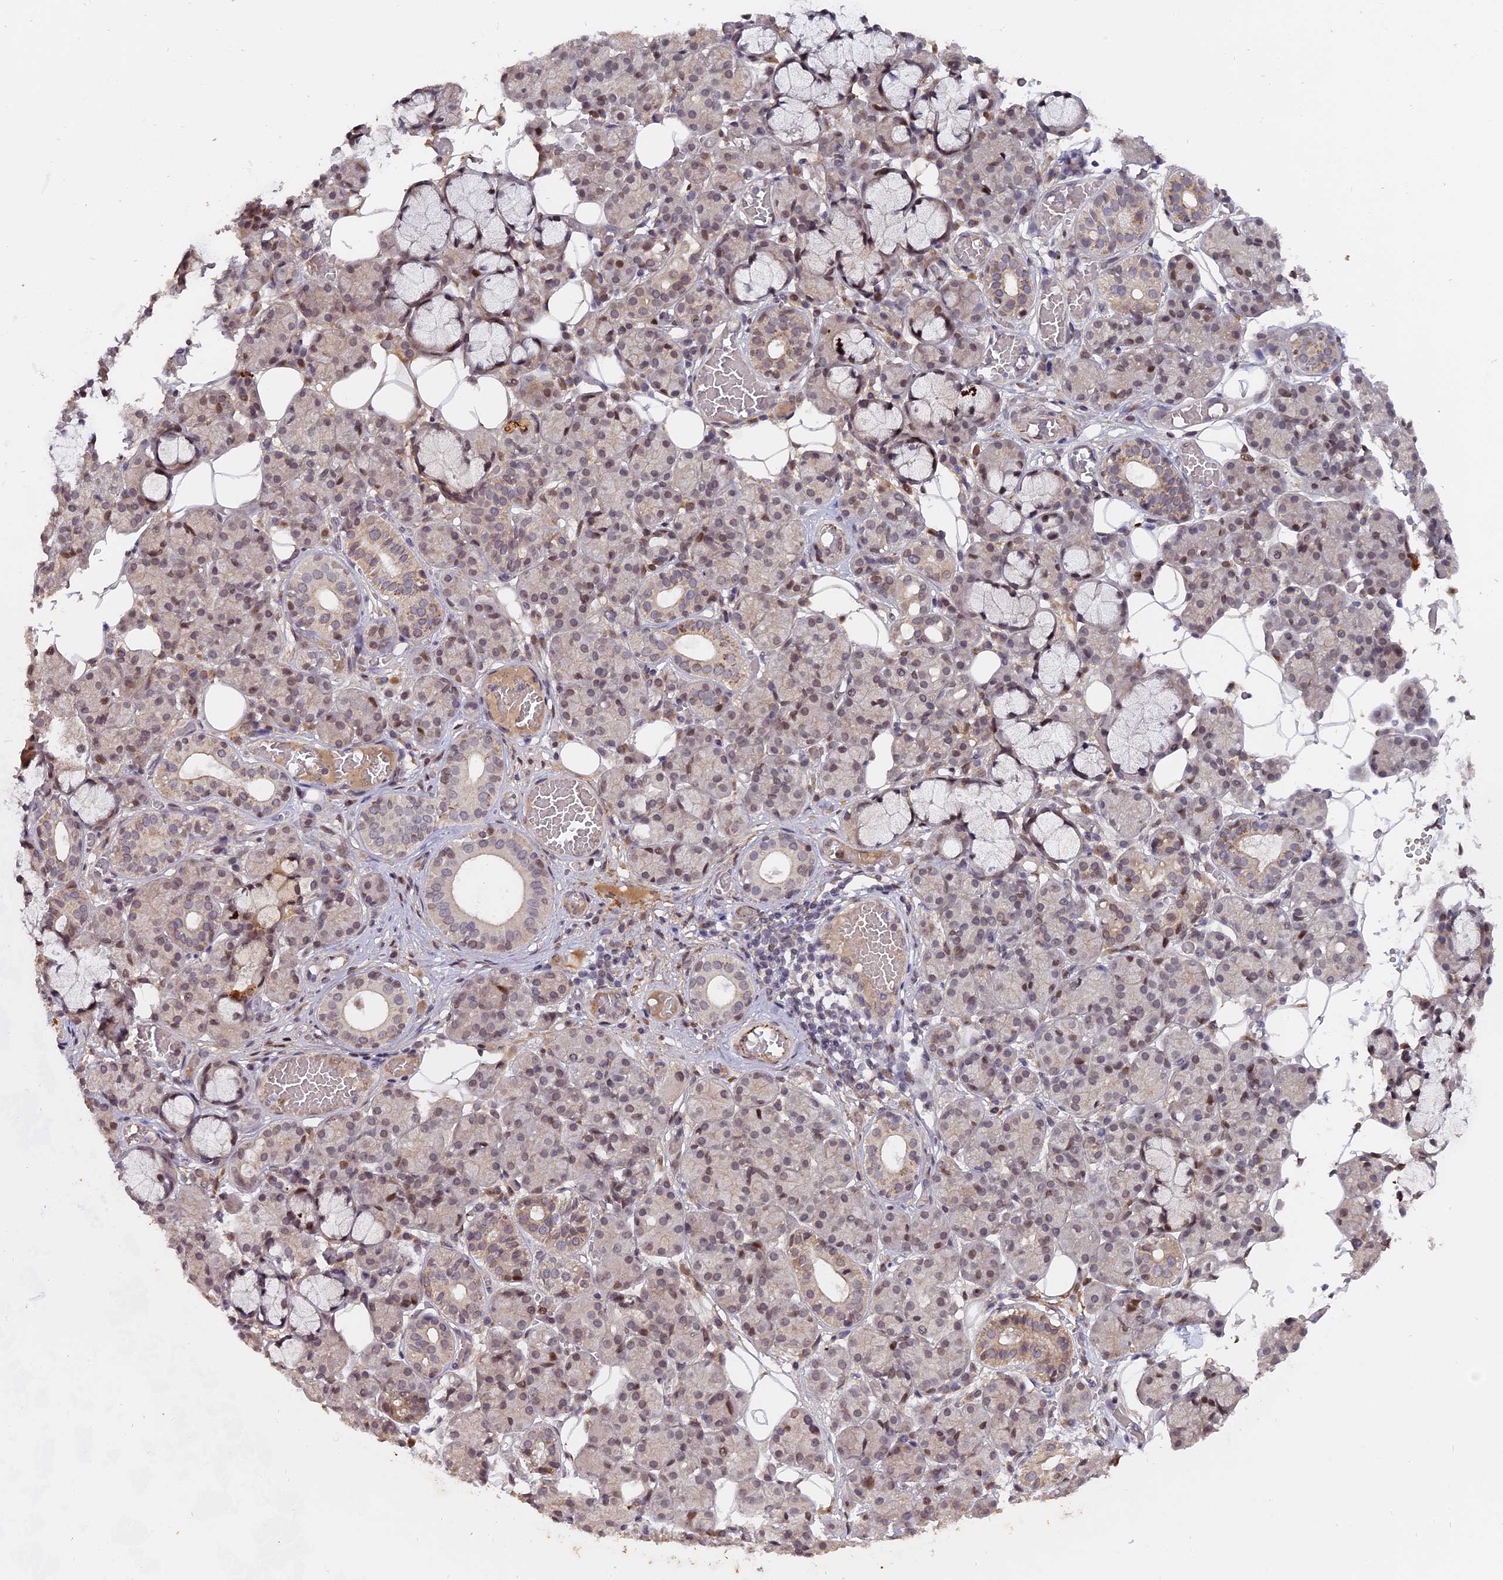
{"staining": {"intensity": "moderate", "quantity": "<25%", "location": "nuclear"}, "tissue": "salivary gland", "cell_type": "Glandular cells", "image_type": "normal", "snomed": [{"axis": "morphology", "description": "Normal tissue, NOS"}, {"axis": "topography", "description": "Salivary gland"}], "caption": "Glandular cells demonstrate moderate nuclear staining in about <25% of cells in normal salivary gland.", "gene": "PYGO1", "patient": {"sex": "male", "age": 63}}